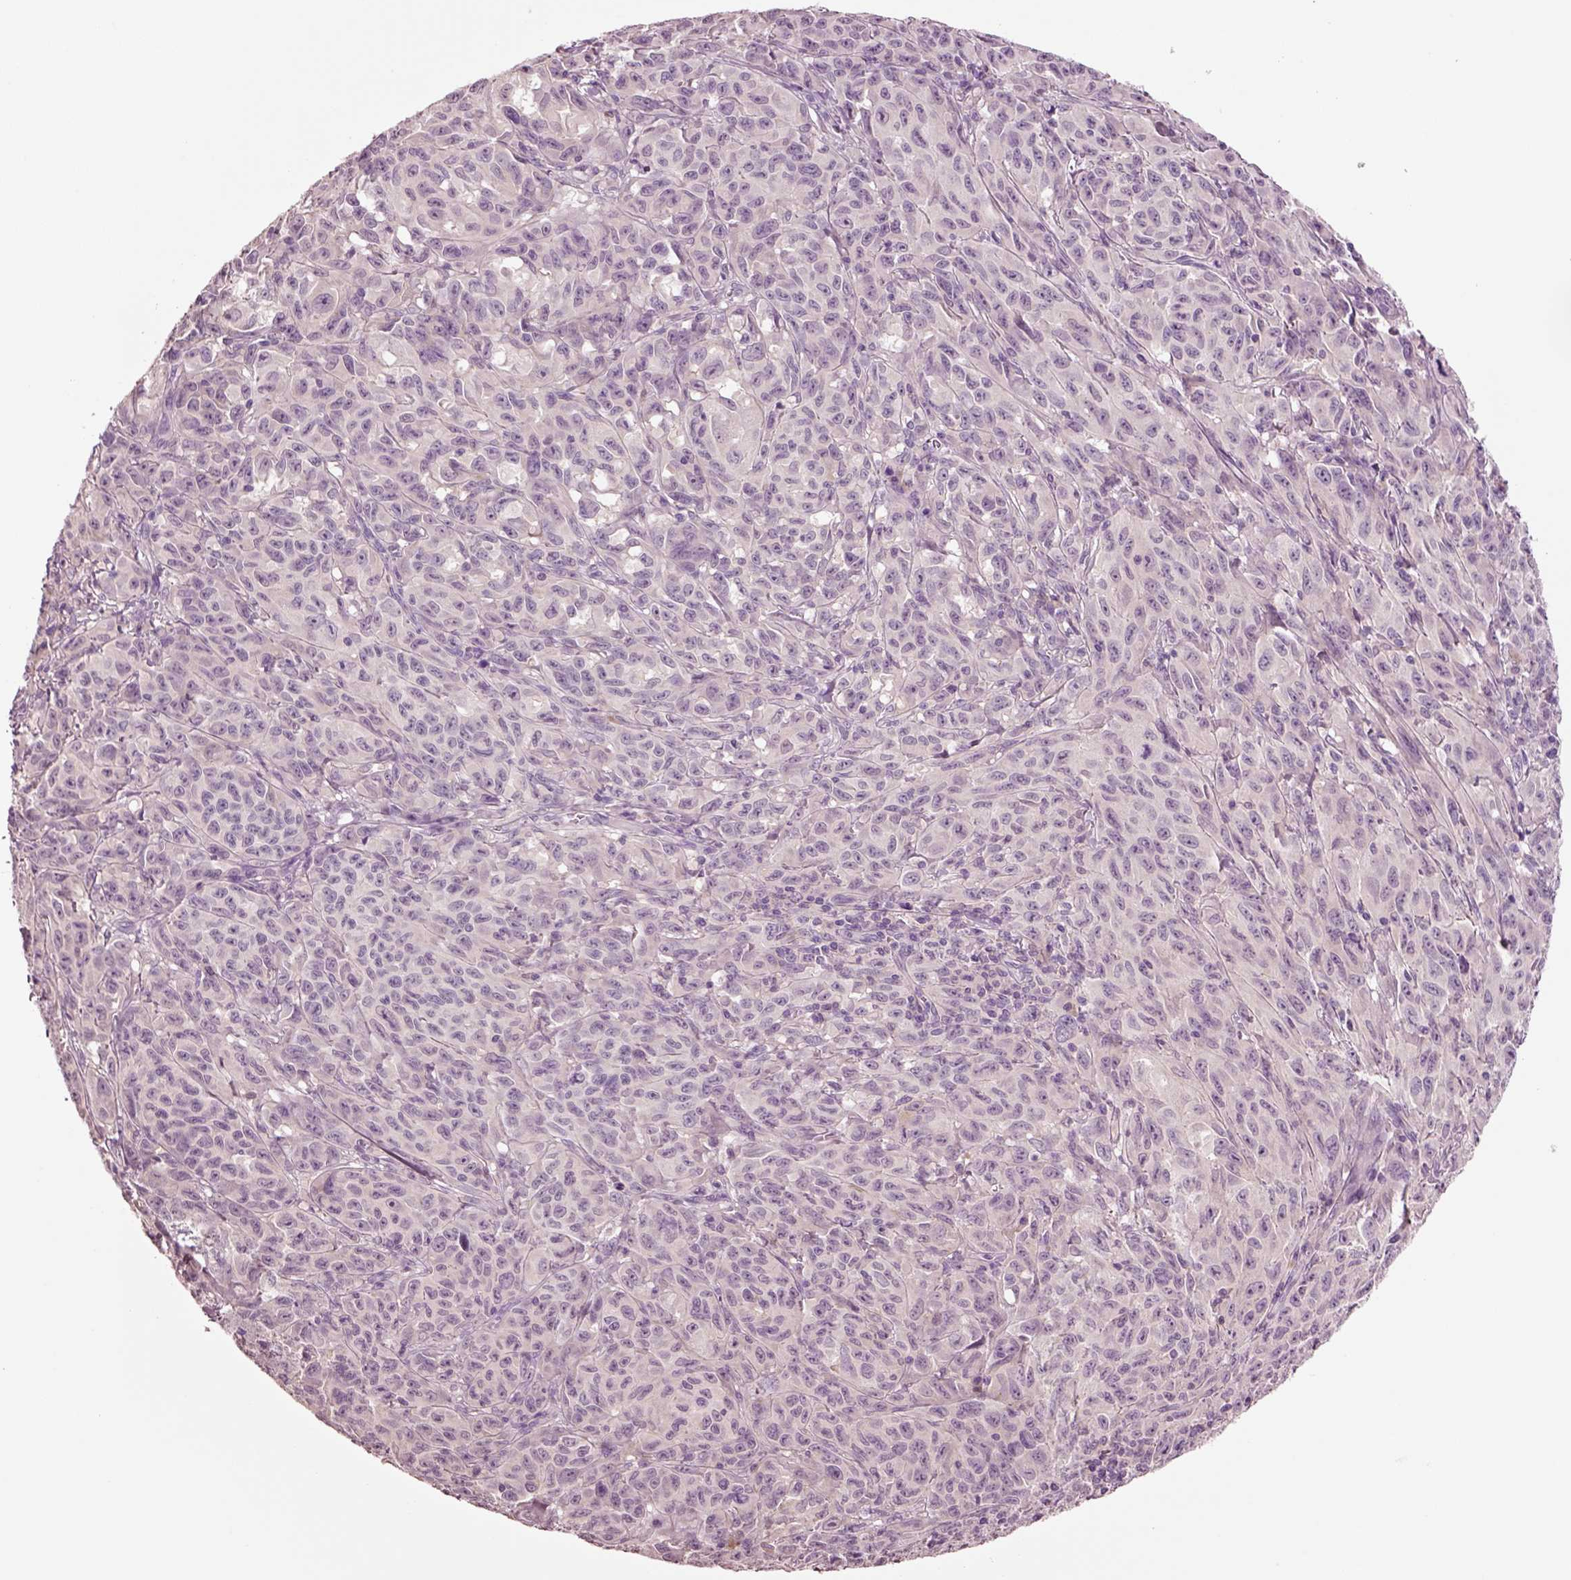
{"staining": {"intensity": "negative", "quantity": "none", "location": "none"}, "tissue": "melanoma", "cell_type": "Tumor cells", "image_type": "cancer", "snomed": [{"axis": "morphology", "description": "Malignant melanoma, NOS"}, {"axis": "topography", "description": "Vulva, labia, clitoris and Bartholin´s gland, NO"}], "caption": "This photomicrograph is of melanoma stained with immunohistochemistry (IHC) to label a protein in brown with the nuclei are counter-stained blue. There is no expression in tumor cells.", "gene": "CLPSL1", "patient": {"sex": "female", "age": 75}}